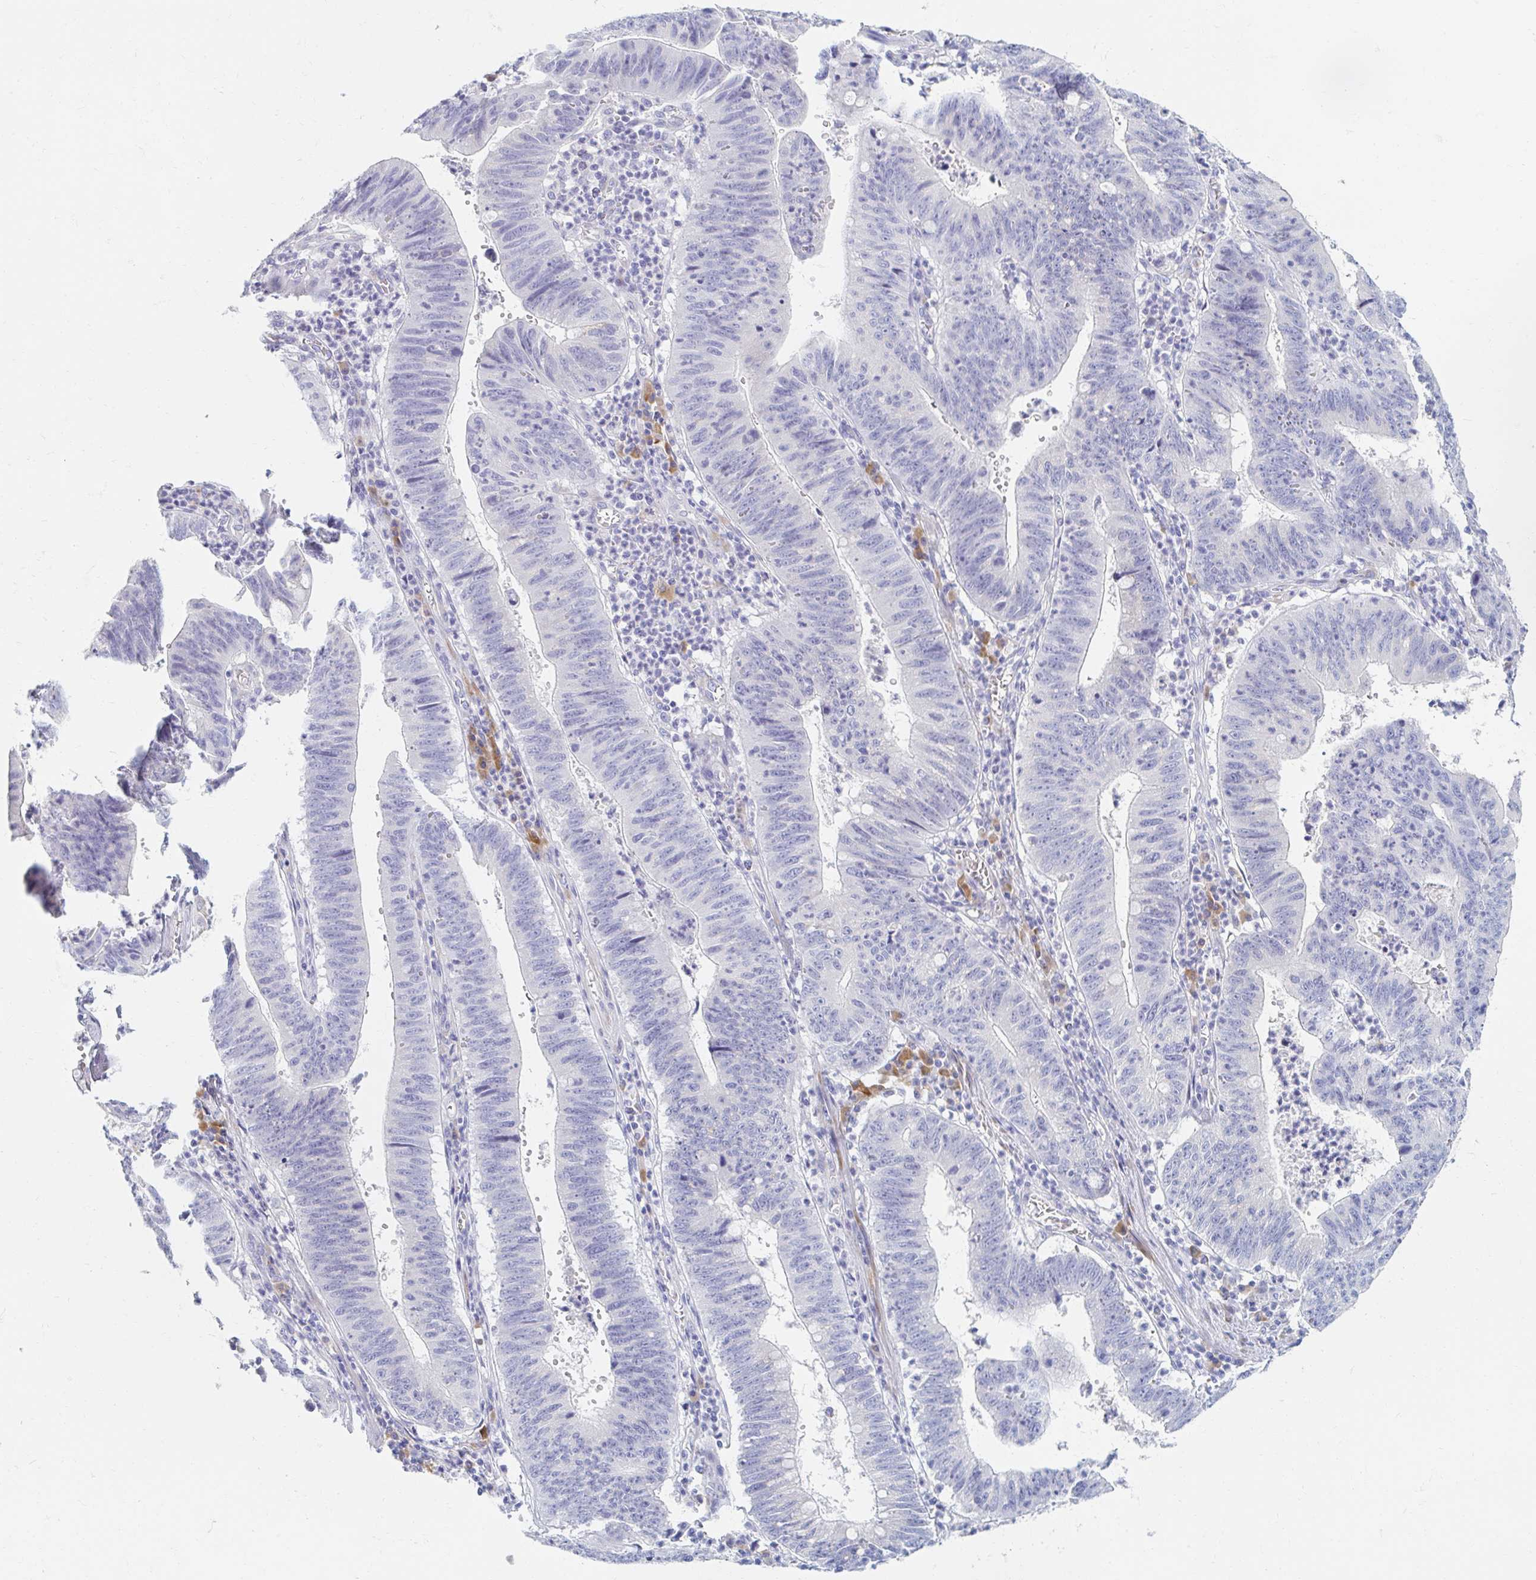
{"staining": {"intensity": "negative", "quantity": "none", "location": "none"}, "tissue": "stomach cancer", "cell_type": "Tumor cells", "image_type": "cancer", "snomed": [{"axis": "morphology", "description": "Adenocarcinoma, NOS"}, {"axis": "topography", "description": "Stomach"}], "caption": "Immunohistochemical staining of stomach cancer (adenocarcinoma) exhibits no significant staining in tumor cells.", "gene": "MYLK2", "patient": {"sex": "male", "age": 59}}